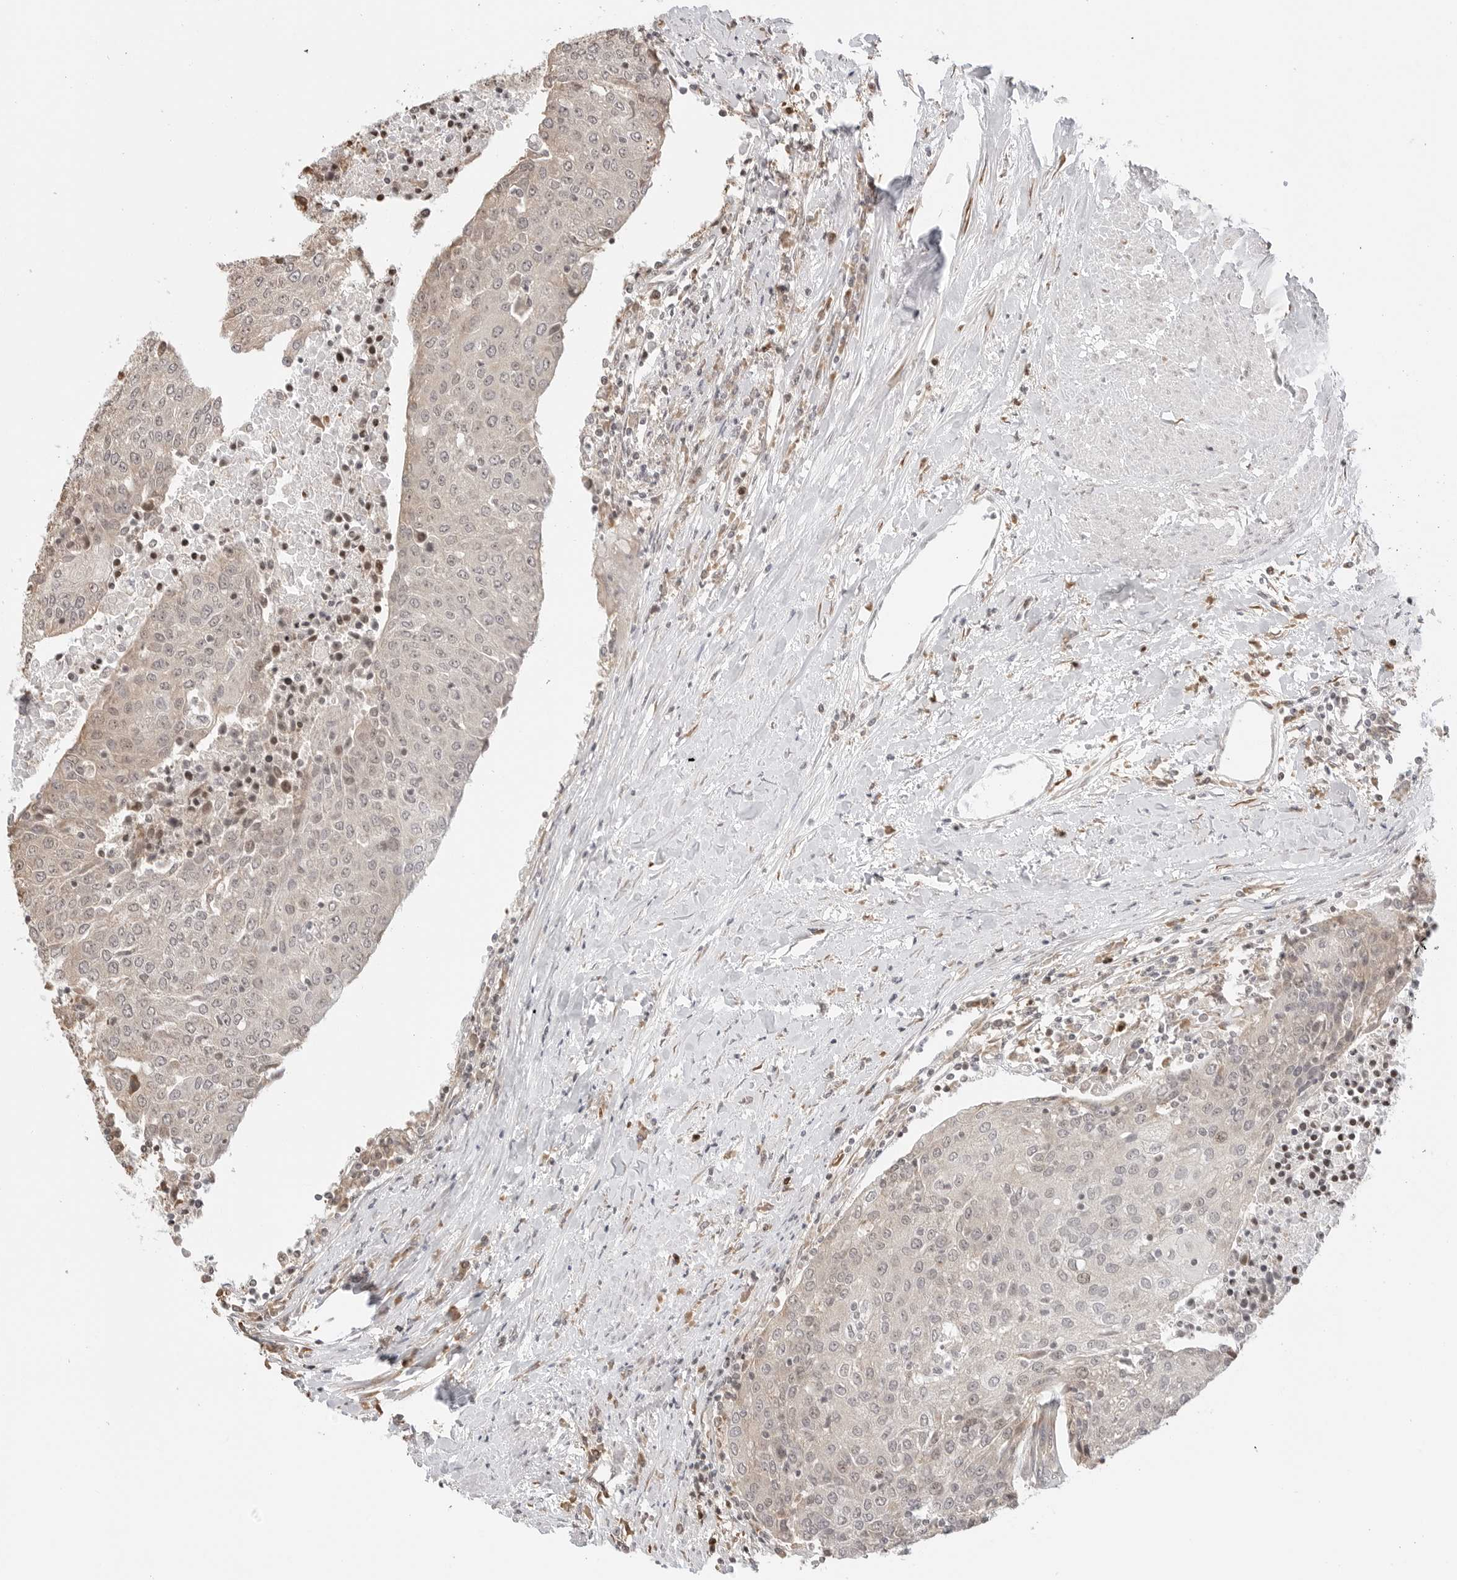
{"staining": {"intensity": "negative", "quantity": "none", "location": "none"}, "tissue": "urothelial cancer", "cell_type": "Tumor cells", "image_type": "cancer", "snomed": [{"axis": "morphology", "description": "Urothelial carcinoma, High grade"}, {"axis": "topography", "description": "Urinary bladder"}], "caption": "An immunohistochemistry image of urothelial cancer is shown. There is no staining in tumor cells of urothelial cancer.", "gene": "FKBP14", "patient": {"sex": "female", "age": 85}}